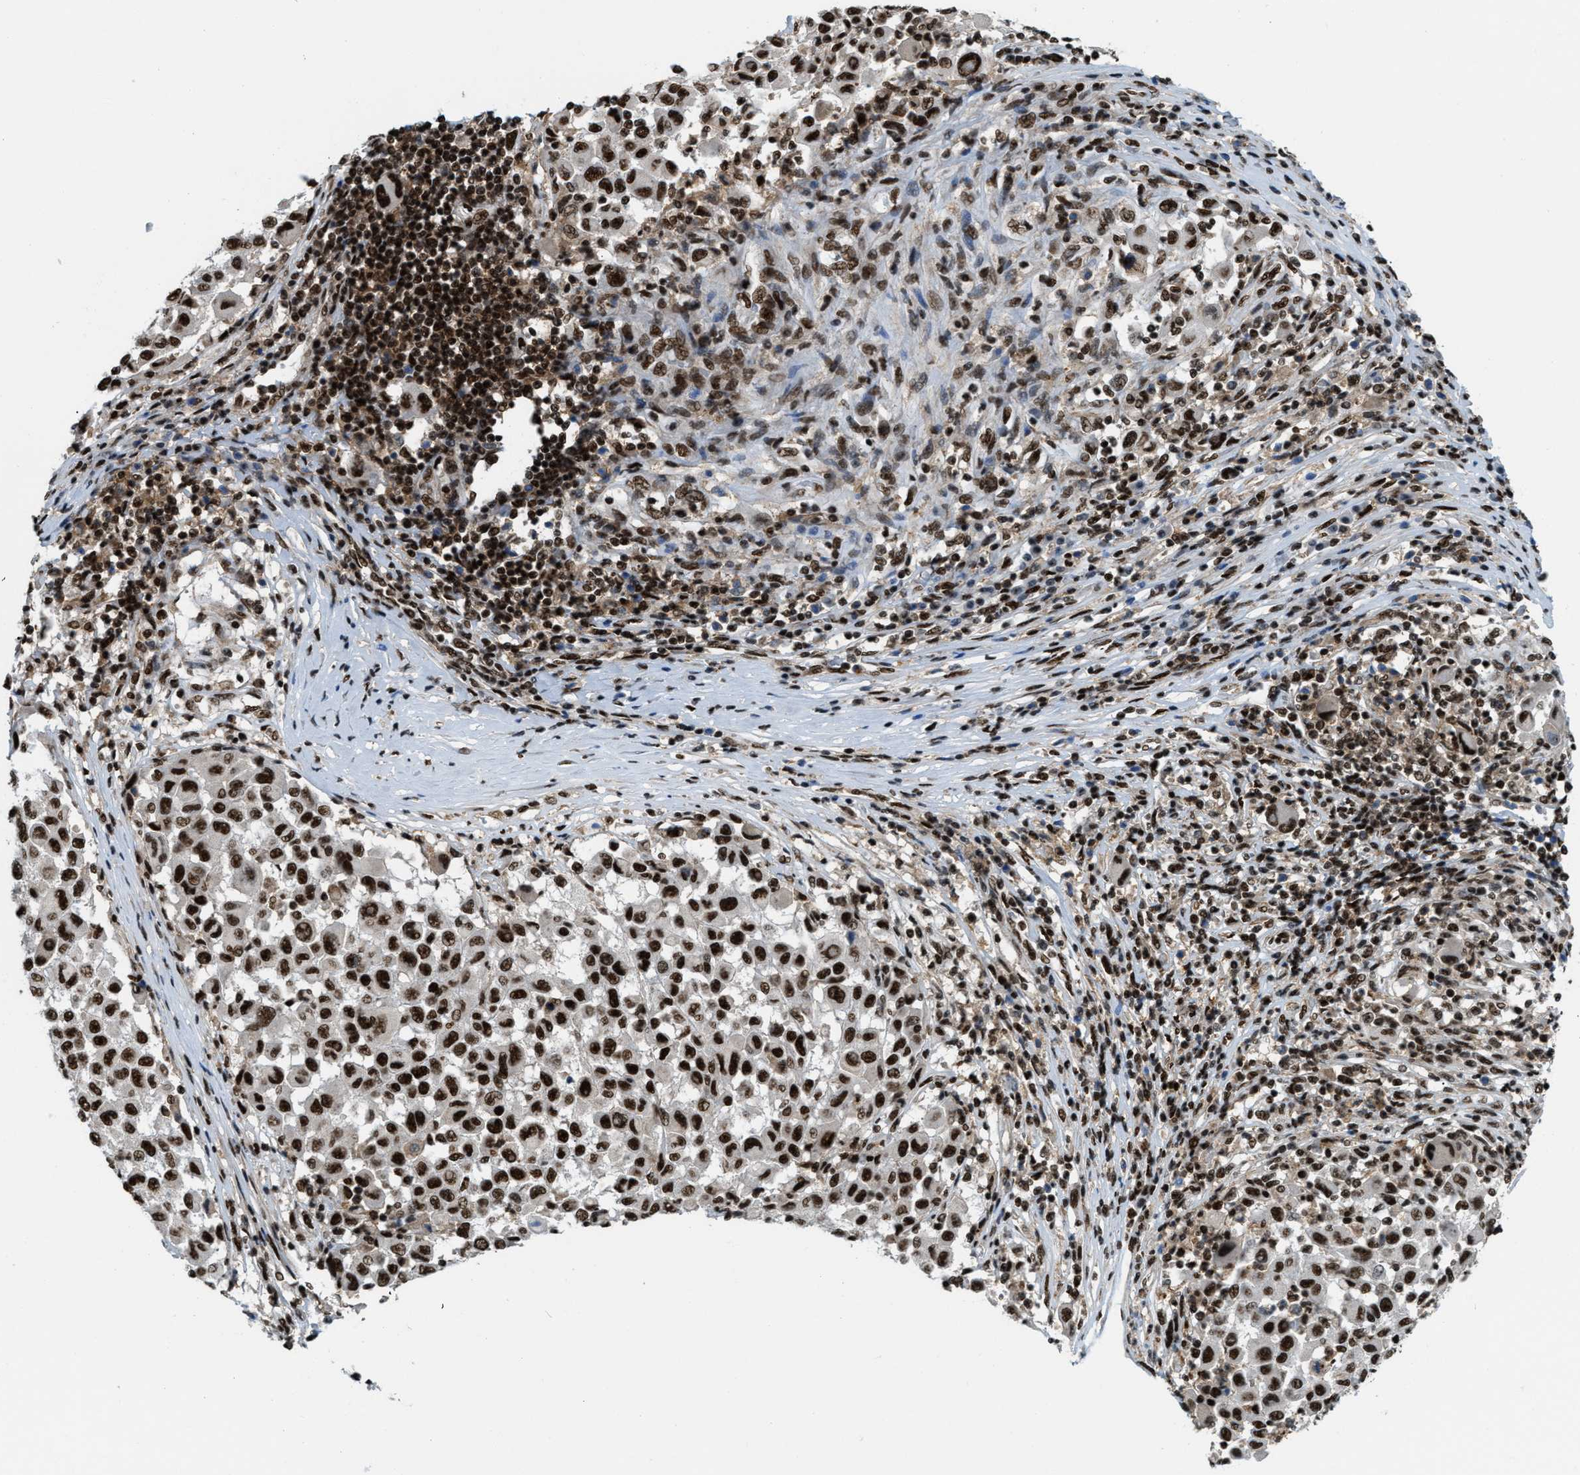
{"staining": {"intensity": "strong", "quantity": ">75%", "location": "nuclear"}, "tissue": "melanoma", "cell_type": "Tumor cells", "image_type": "cancer", "snomed": [{"axis": "morphology", "description": "Malignant melanoma, Metastatic site"}, {"axis": "topography", "description": "Lymph node"}], "caption": "An IHC micrograph of neoplastic tissue is shown. Protein staining in brown shows strong nuclear positivity in melanoma within tumor cells. The protein of interest is shown in brown color, while the nuclei are stained blue.", "gene": "NUMA1", "patient": {"sex": "male", "age": 61}}